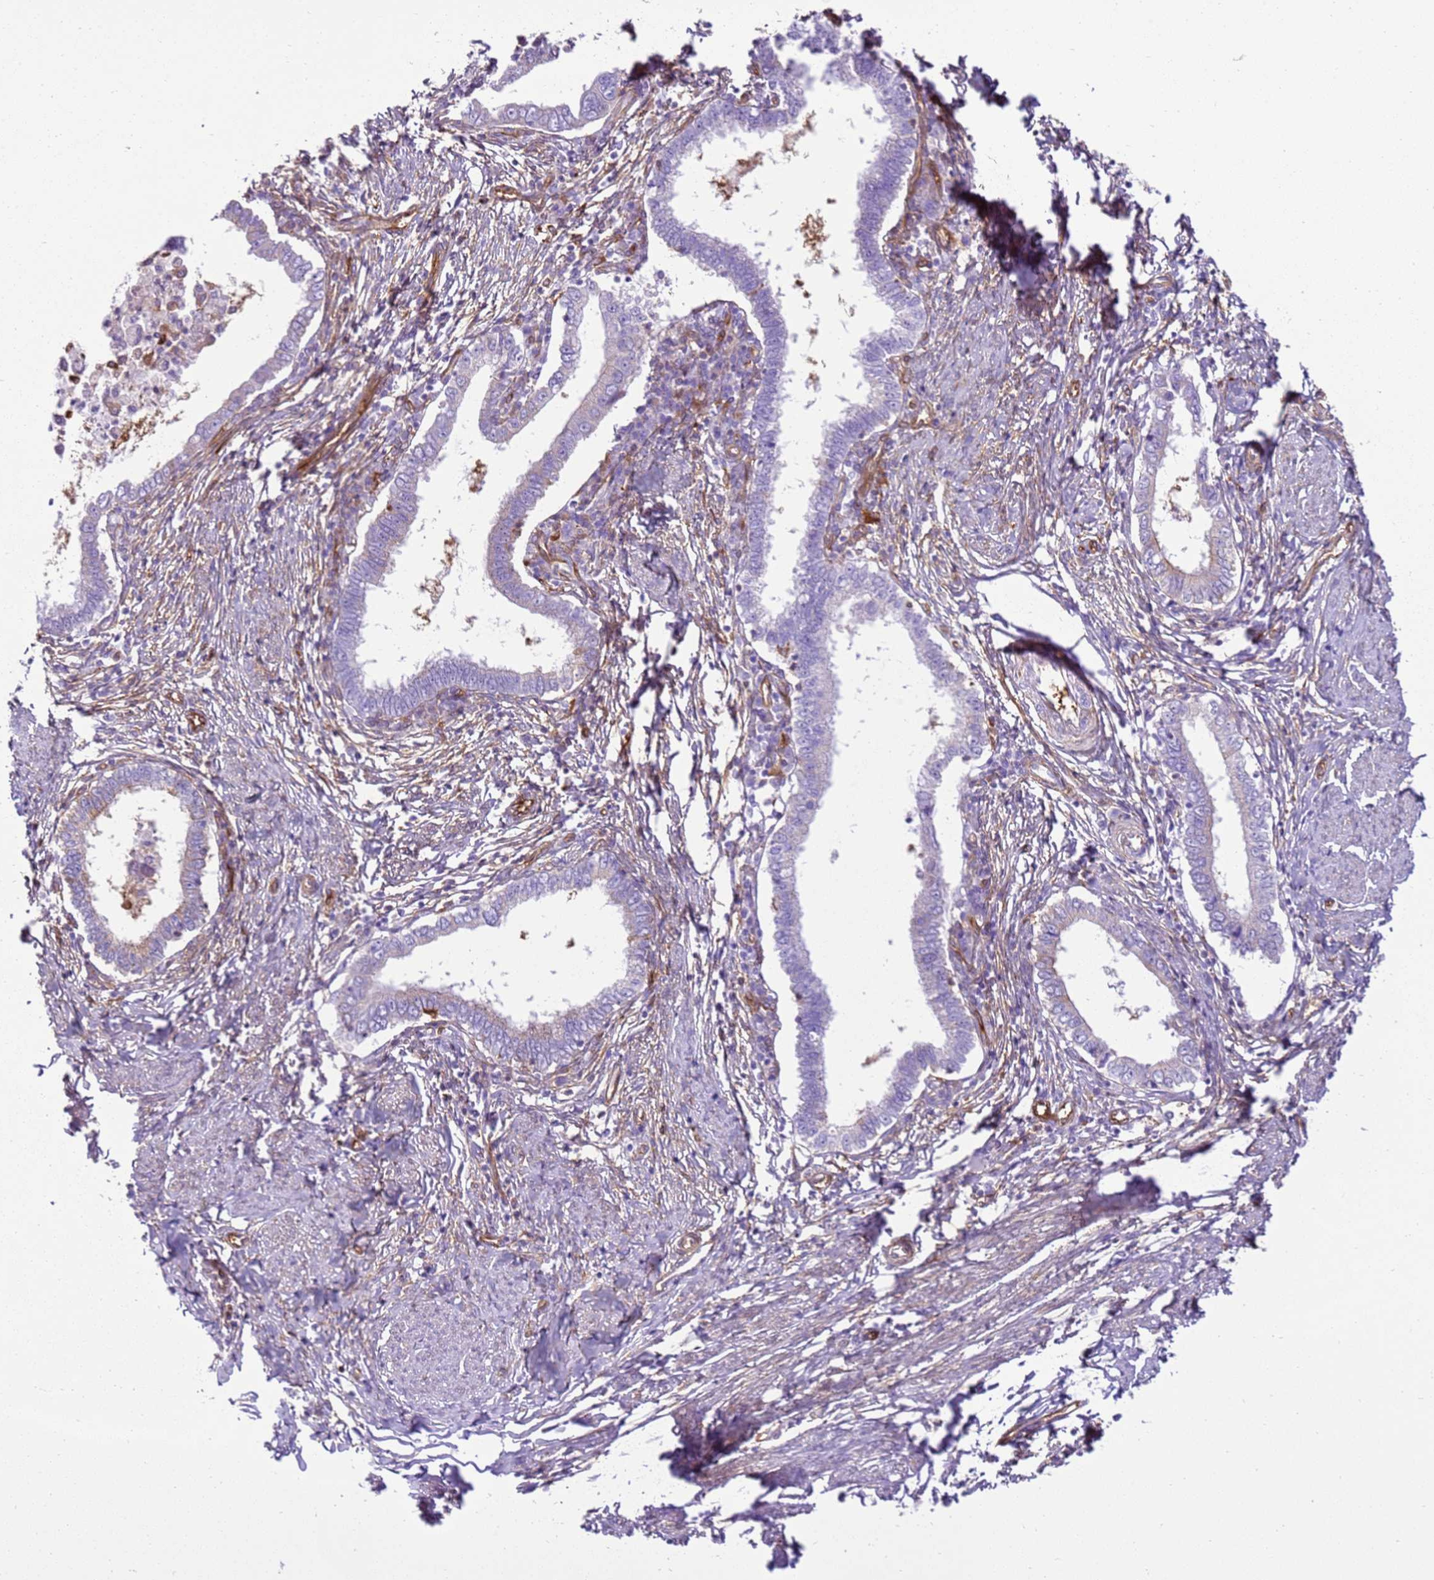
{"staining": {"intensity": "negative", "quantity": "none", "location": "none"}, "tissue": "cervical cancer", "cell_type": "Tumor cells", "image_type": "cancer", "snomed": [{"axis": "morphology", "description": "Adenocarcinoma, NOS"}, {"axis": "topography", "description": "Cervix"}], "caption": "A micrograph of cervical adenocarcinoma stained for a protein displays no brown staining in tumor cells.", "gene": "SNX21", "patient": {"sex": "female", "age": 36}}